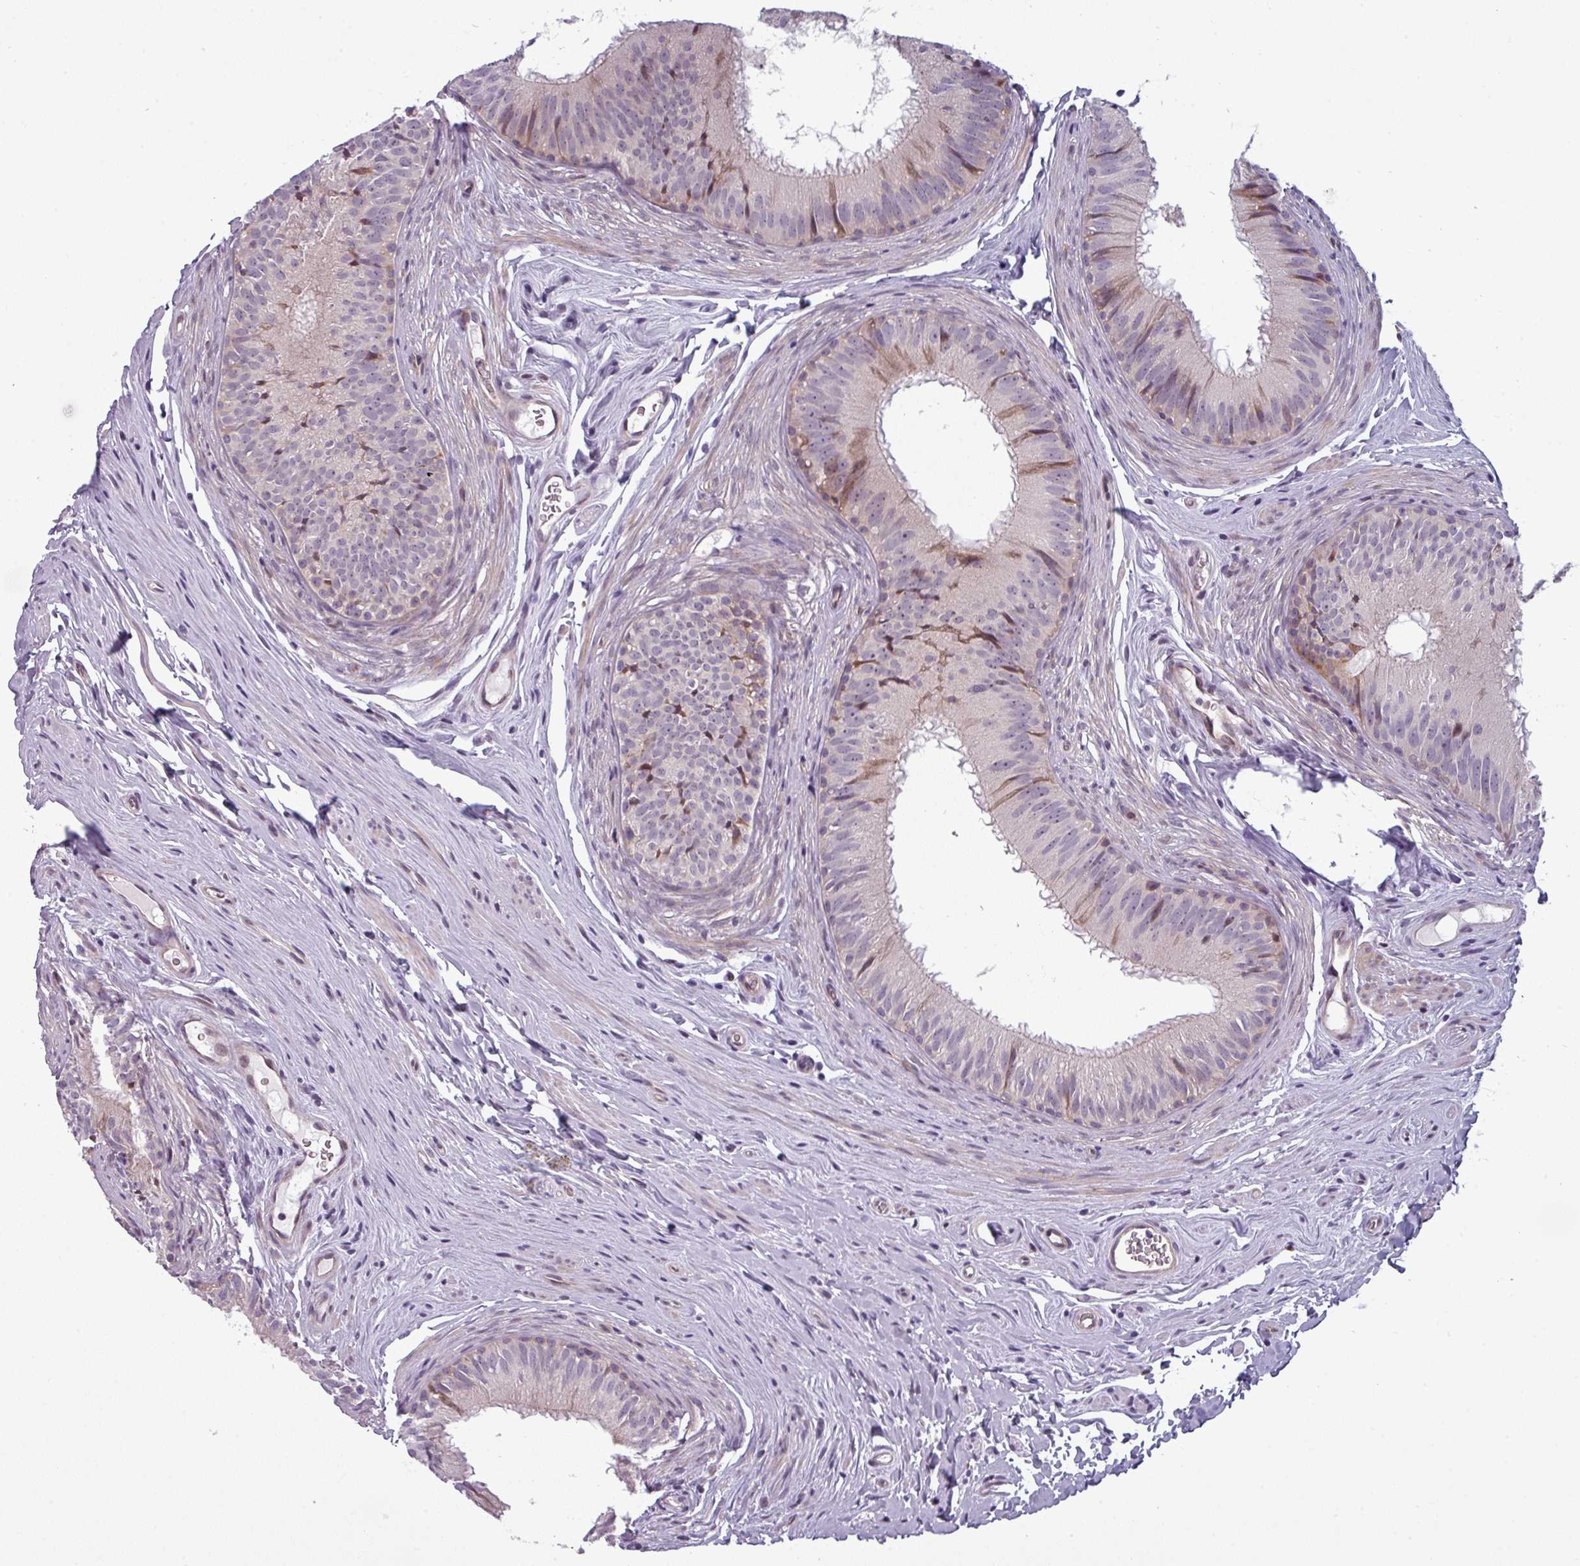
{"staining": {"intensity": "moderate", "quantity": "<25%", "location": "cytoplasmic/membranous"}, "tissue": "epididymis", "cell_type": "Glandular cells", "image_type": "normal", "snomed": [{"axis": "morphology", "description": "Normal tissue, NOS"}, {"axis": "topography", "description": "Epididymis, spermatic cord, NOS"}], "caption": "The image displays immunohistochemical staining of benign epididymis. There is moderate cytoplasmic/membranous expression is appreciated in about <25% of glandular cells.", "gene": "PRAMEF12", "patient": {"sex": "male", "age": 25}}